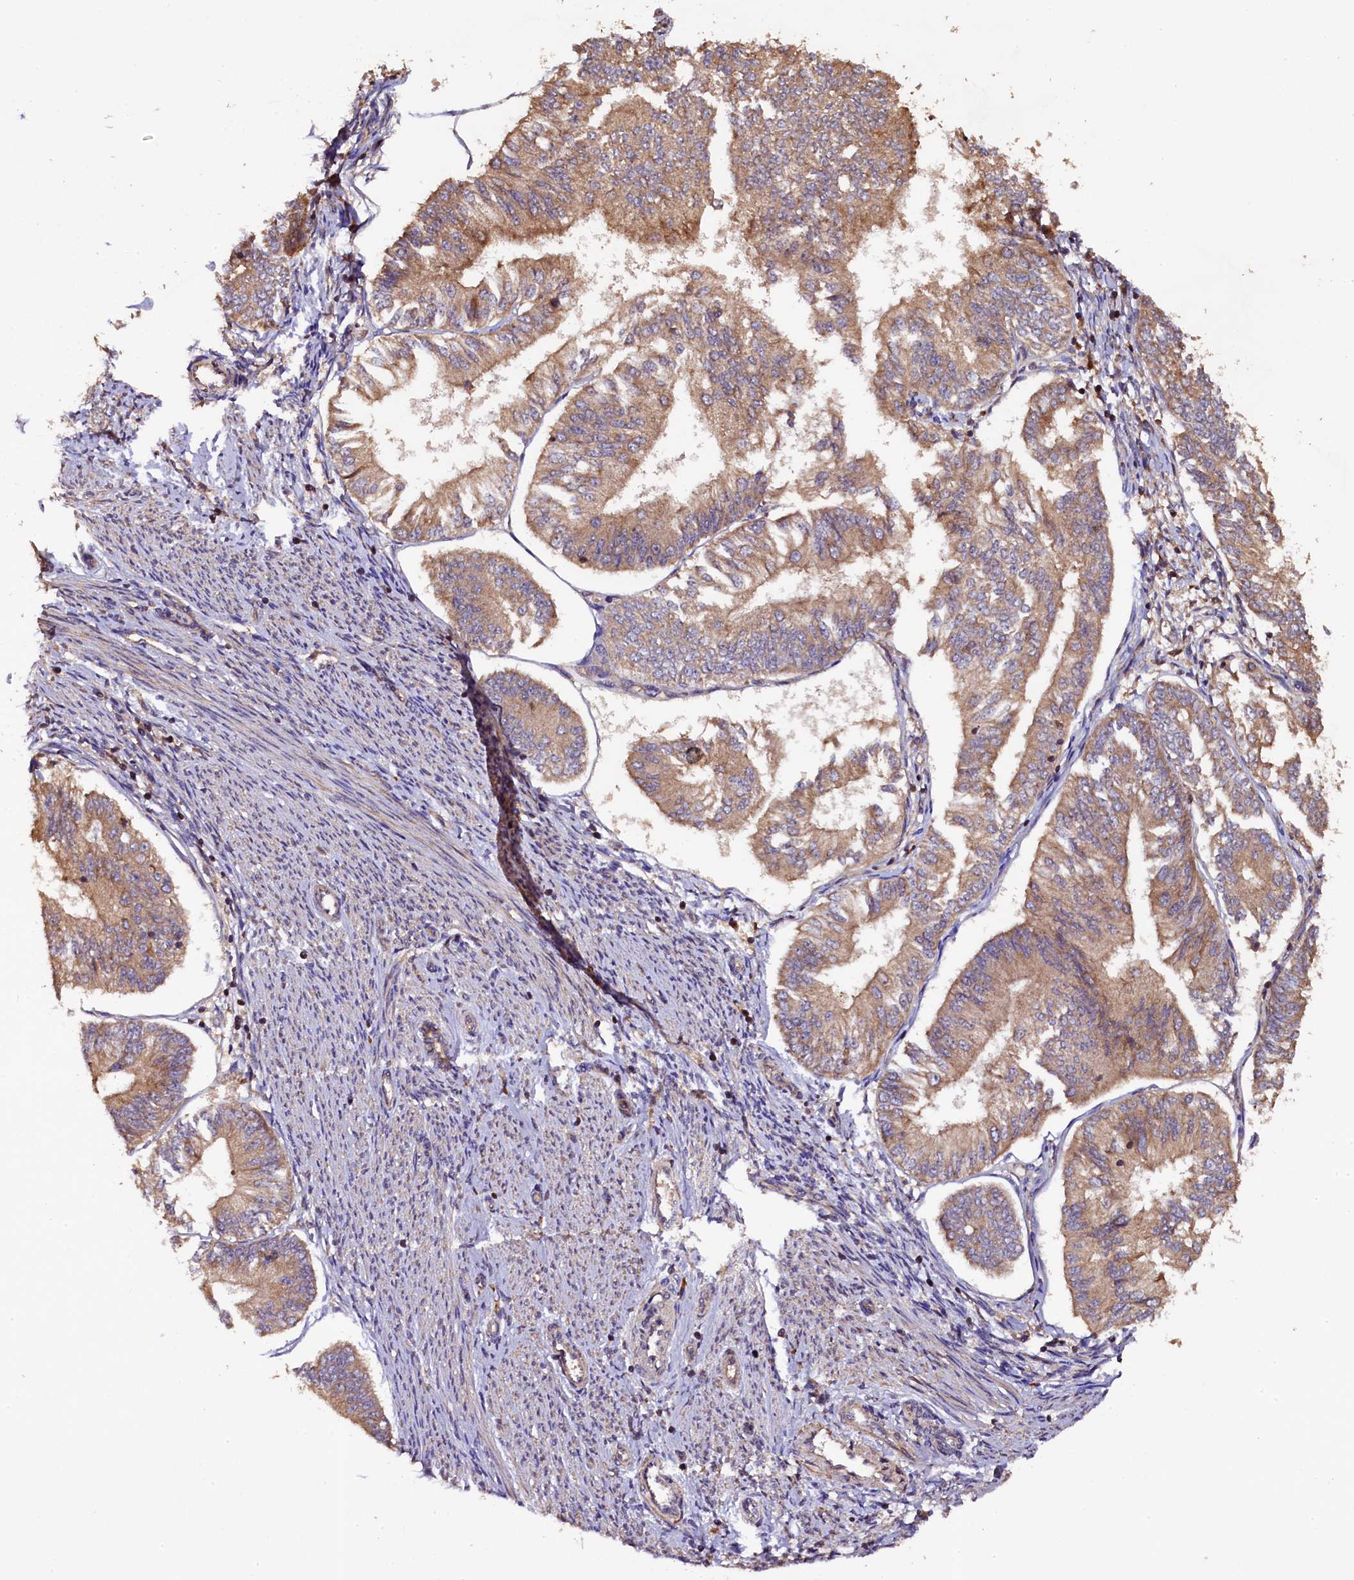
{"staining": {"intensity": "moderate", "quantity": ">75%", "location": "cytoplasmic/membranous"}, "tissue": "endometrial cancer", "cell_type": "Tumor cells", "image_type": "cancer", "snomed": [{"axis": "morphology", "description": "Adenocarcinoma, NOS"}, {"axis": "topography", "description": "Endometrium"}], "caption": "IHC of endometrial adenocarcinoma demonstrates medium levels of moderate cytoplasmic/membranous staining in approximately >75% of tumor cells.", "gene": "KLC2", "patient": {"sex": "female", "age": 58}}